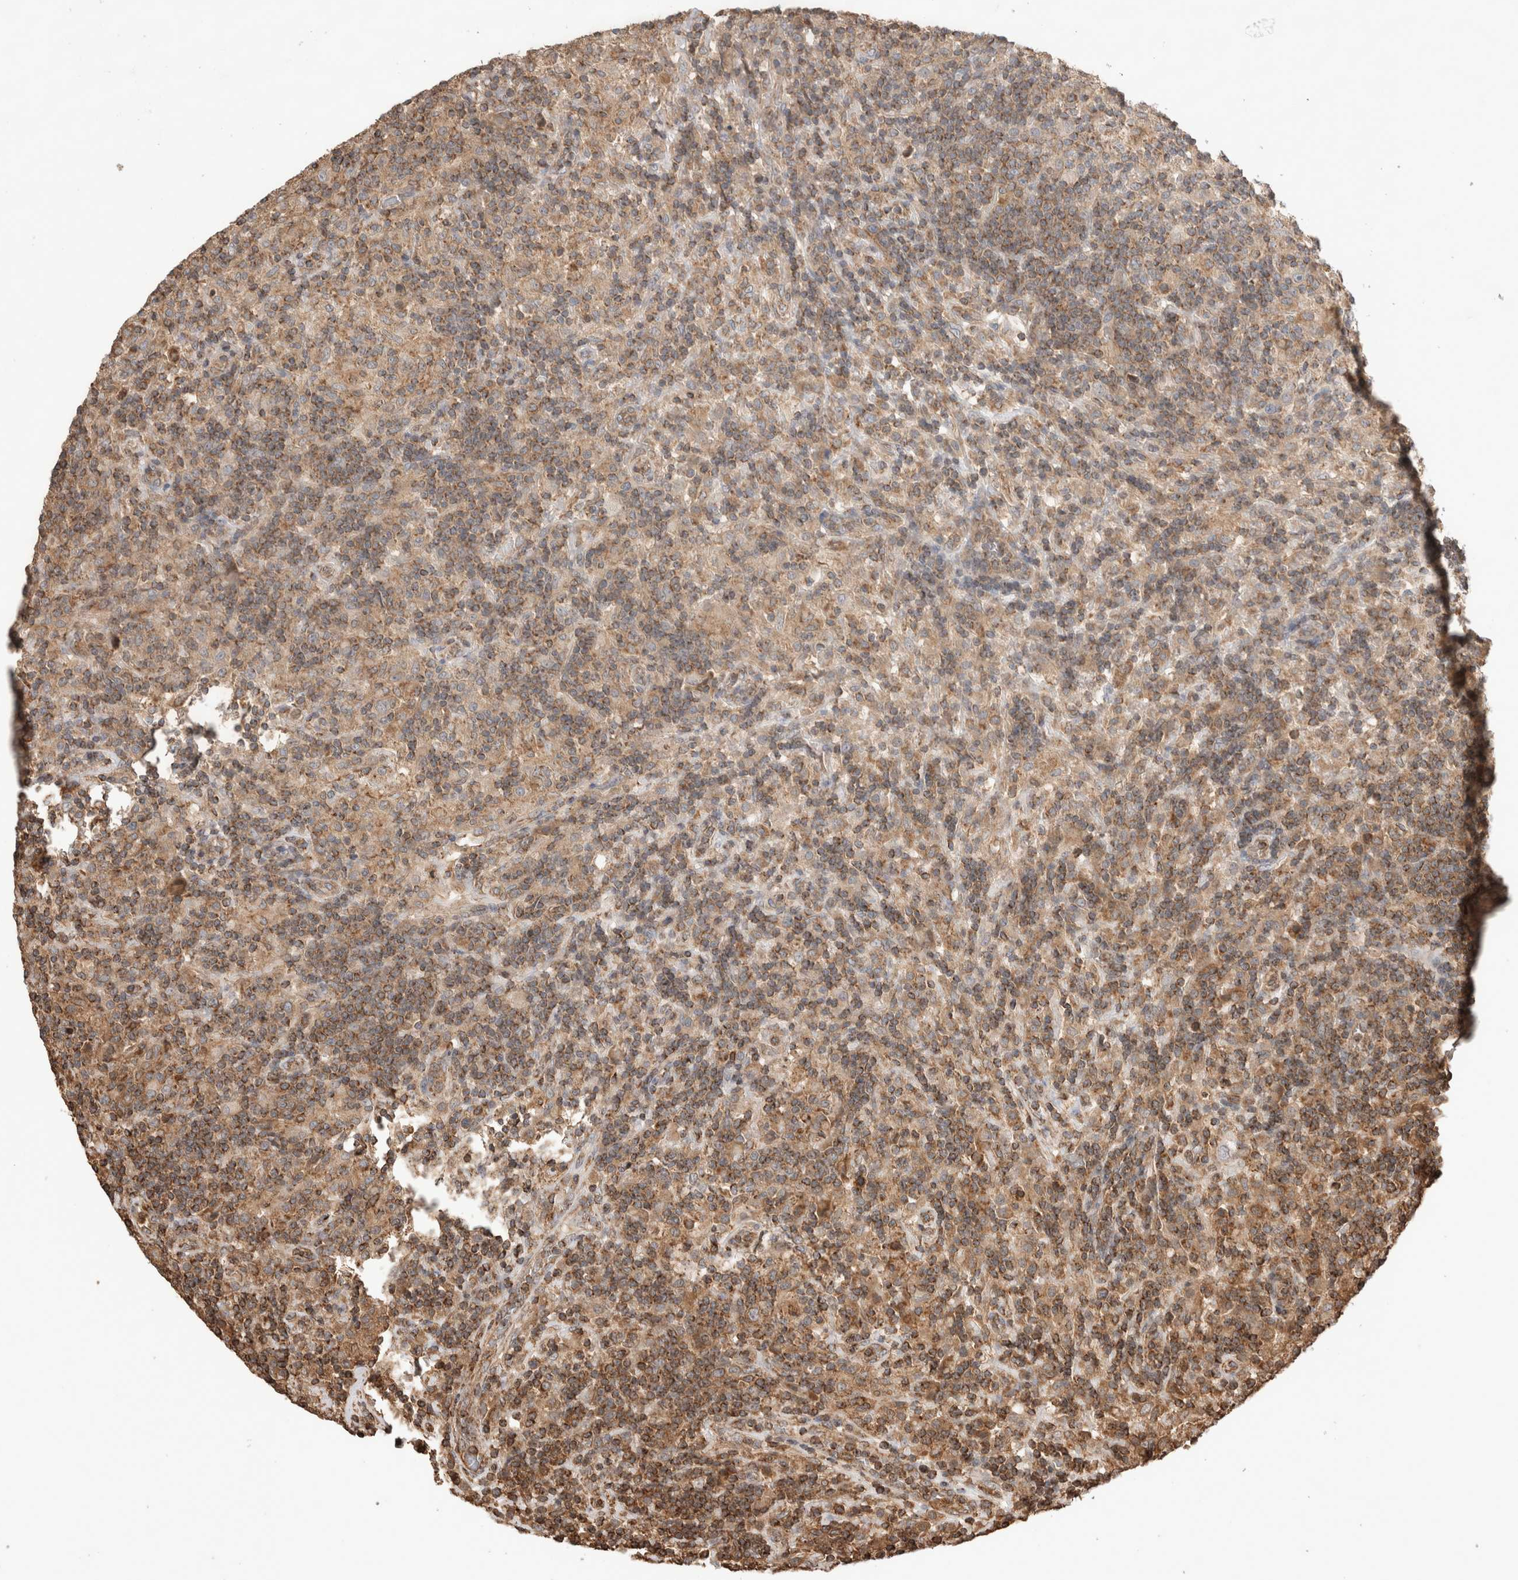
{"staining": {"intensity": "moderate", "quantity": ">75%", "location": "cytoplasmic/membranous"}, "tissue": "lymphoma", "cell_type": "Tumor cells", "image_type": "cancer", "snomed": [{"axis": "morphology", "description": "Hodgkin's disease, NOS"}, {"axis": "topography", "description": "Lymph node"}], "caption": "A histopathology image of lymphoma stained for a protein demonstrates moderate cytoplasmic/membranous brown staining in tumor cells.", "gene": "IMMP2L", "patient": {"sex": "male", "age": 70}}